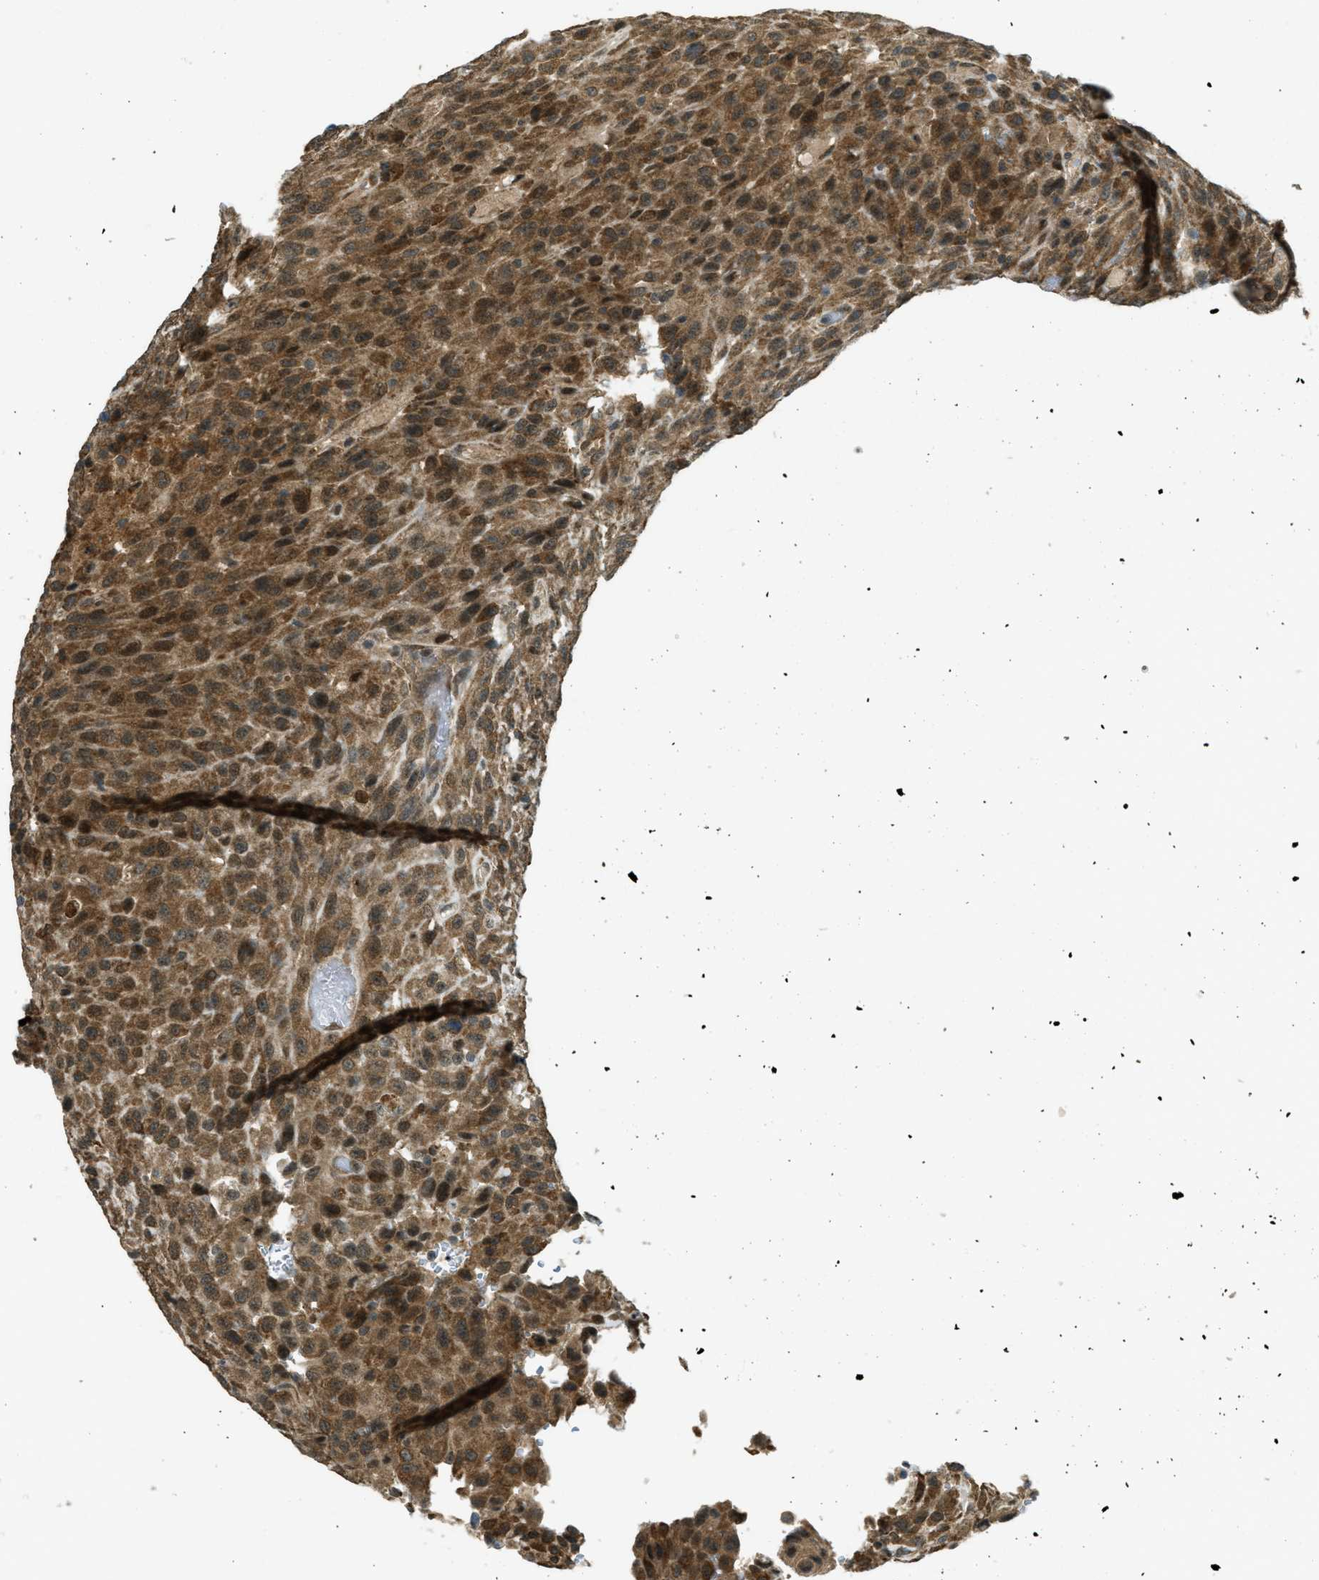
{"staining": {"intensity": "moderate", "quantity": ">75%", "location": "cytoplasmic/membranous,nuclear"}, "tissue": "urothelial cancer", "cell_type": "Tumor cells", "image_type": "cancer", "snomed": [{"axis": "morphology", "description": "Urothelial carcinoma, High grade"}, {"axis": "topography", "description": "Urinary bladder"}], "caption": "Urothelial carcinoma (high-grade) tissue reveals moderate cytoplasmic/membranous and nuclear staining in approximately >75% of tumor cells", "gene": "EIF2AK3", "patient": {"sex": "male", "age": 66}}